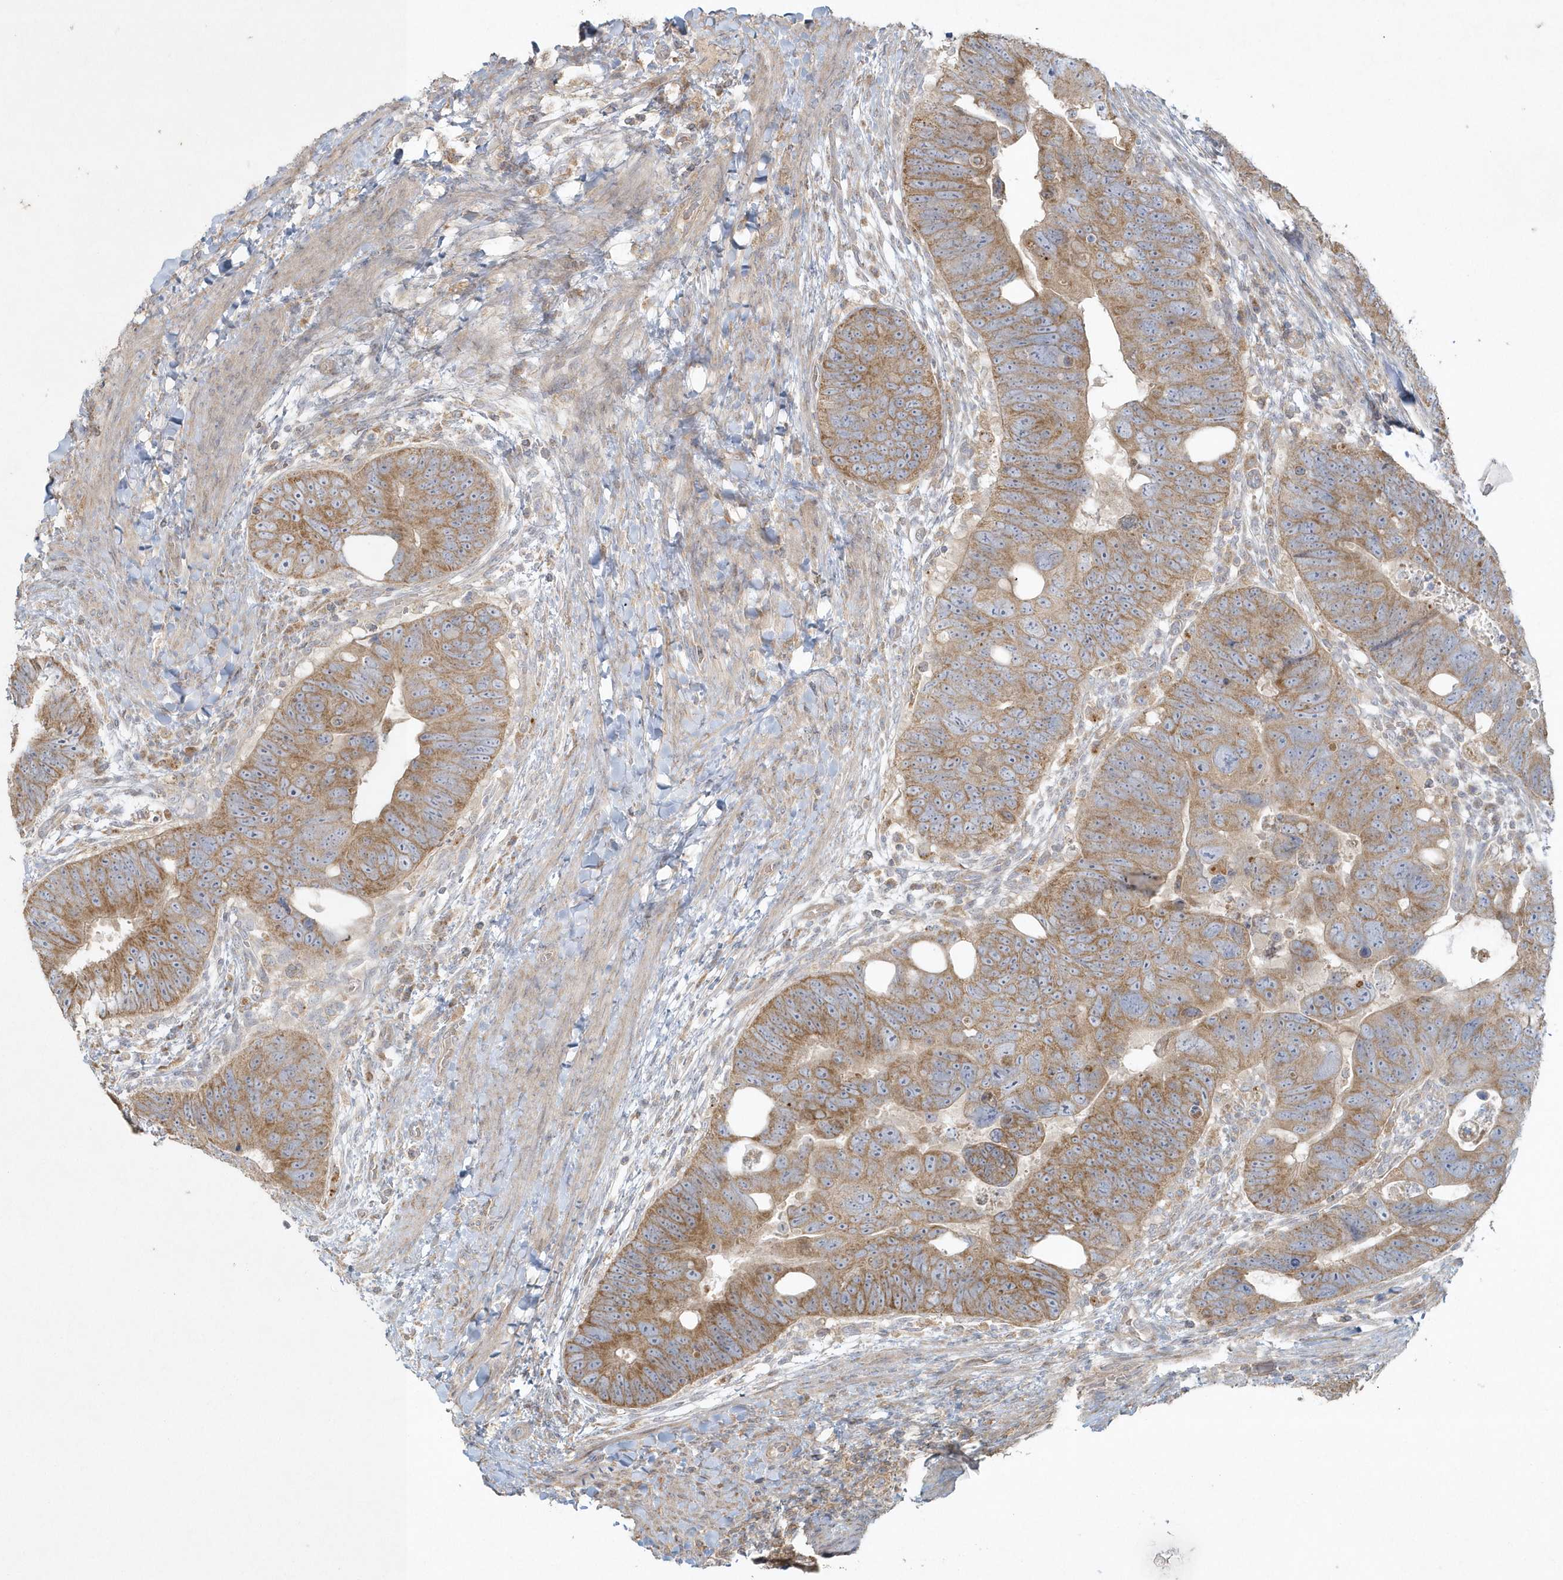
{"staining": {"intensity": "moderate", "quantity": ">75%", "location": "cytoplasmic/membranous"}, "tissue": "colorectal cancer", "cell_type": "Tumor cells", "image_type": "cancer", "snomed": [{"axis": "morphology", "description": "Adenocarcinoma, NOS"}, {"axis": "topography", "description": "Rectum"}], "caption": "IHC micrograph of neoplastic tissue: human adenocarcinoma (colorectal) stained using immunohistochemistry (IHC) reveals medium levels of moderate protein expression localized specifically in the cytoplasmic/membranous of tumor cells, appearing as a cytoplasmic/membranous brown color.", "gene": "BLTP3A", "patient": {"sex": "male", "age": 59}}